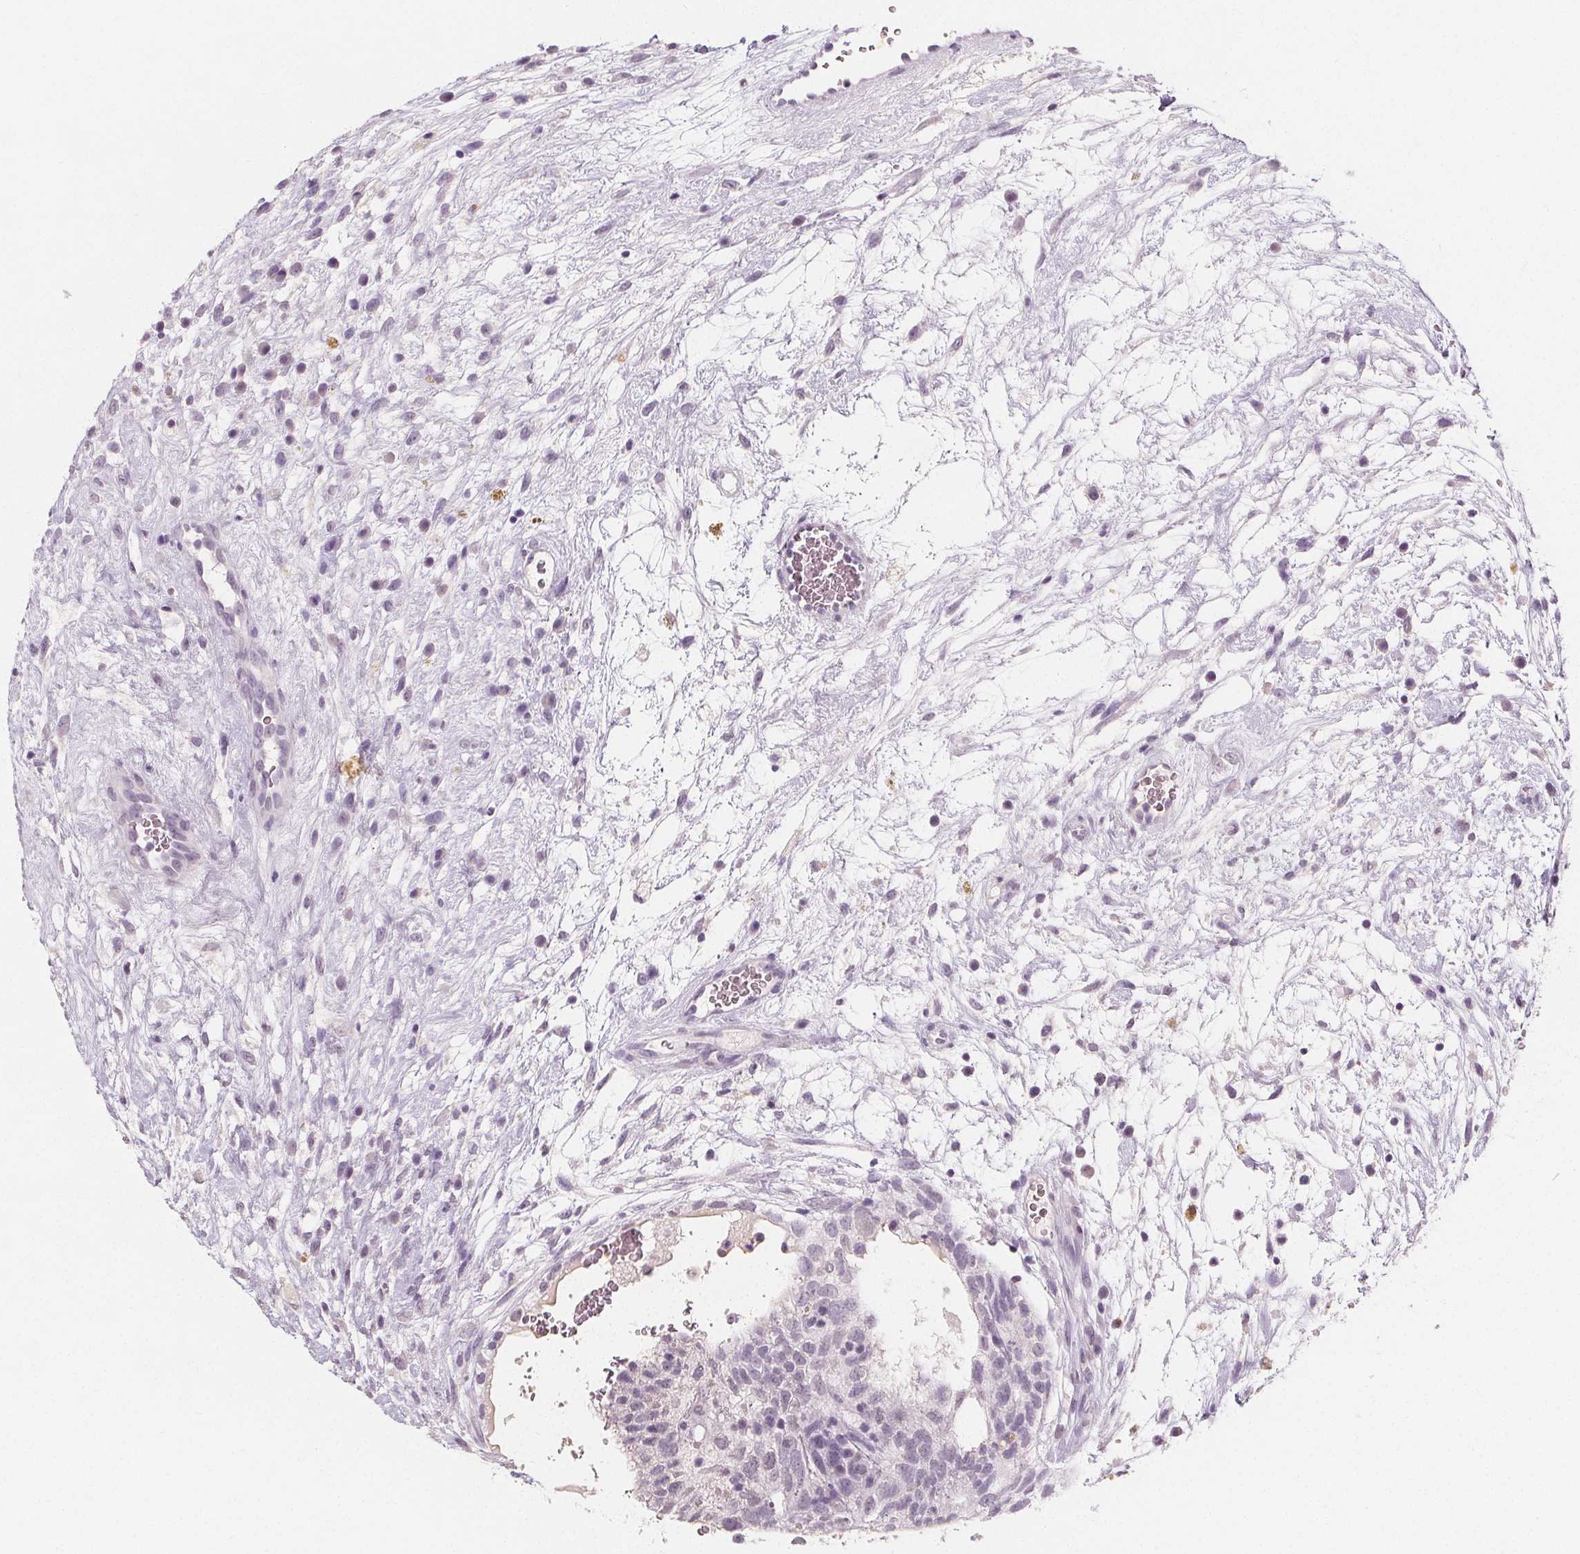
{"staining": {"intensity": "negative", "quantity": "none", "location": "none"}, "tissue": "testis cancer", "cell_type": "Tumor cells", "image_type": "cancer", "snomed": [{"axis": "morphology", "description": "Normal tissue, NOS"}, {"axis": "morphology", "description": "Carcinoma, Embryonal, NOS"}, {"axis": "topography", "description": "Testis"}], "caption": "Tumor cells are negative for protein expression in human testis embryonal carcinoma. The staining was performed using DAB to visualize the protein expression in brown, while the nuclei were stained in blue with hematoxylin (Magnification: 20x).", "gene": "DBX2", "patient": {"sex": "male", "age": 32}}